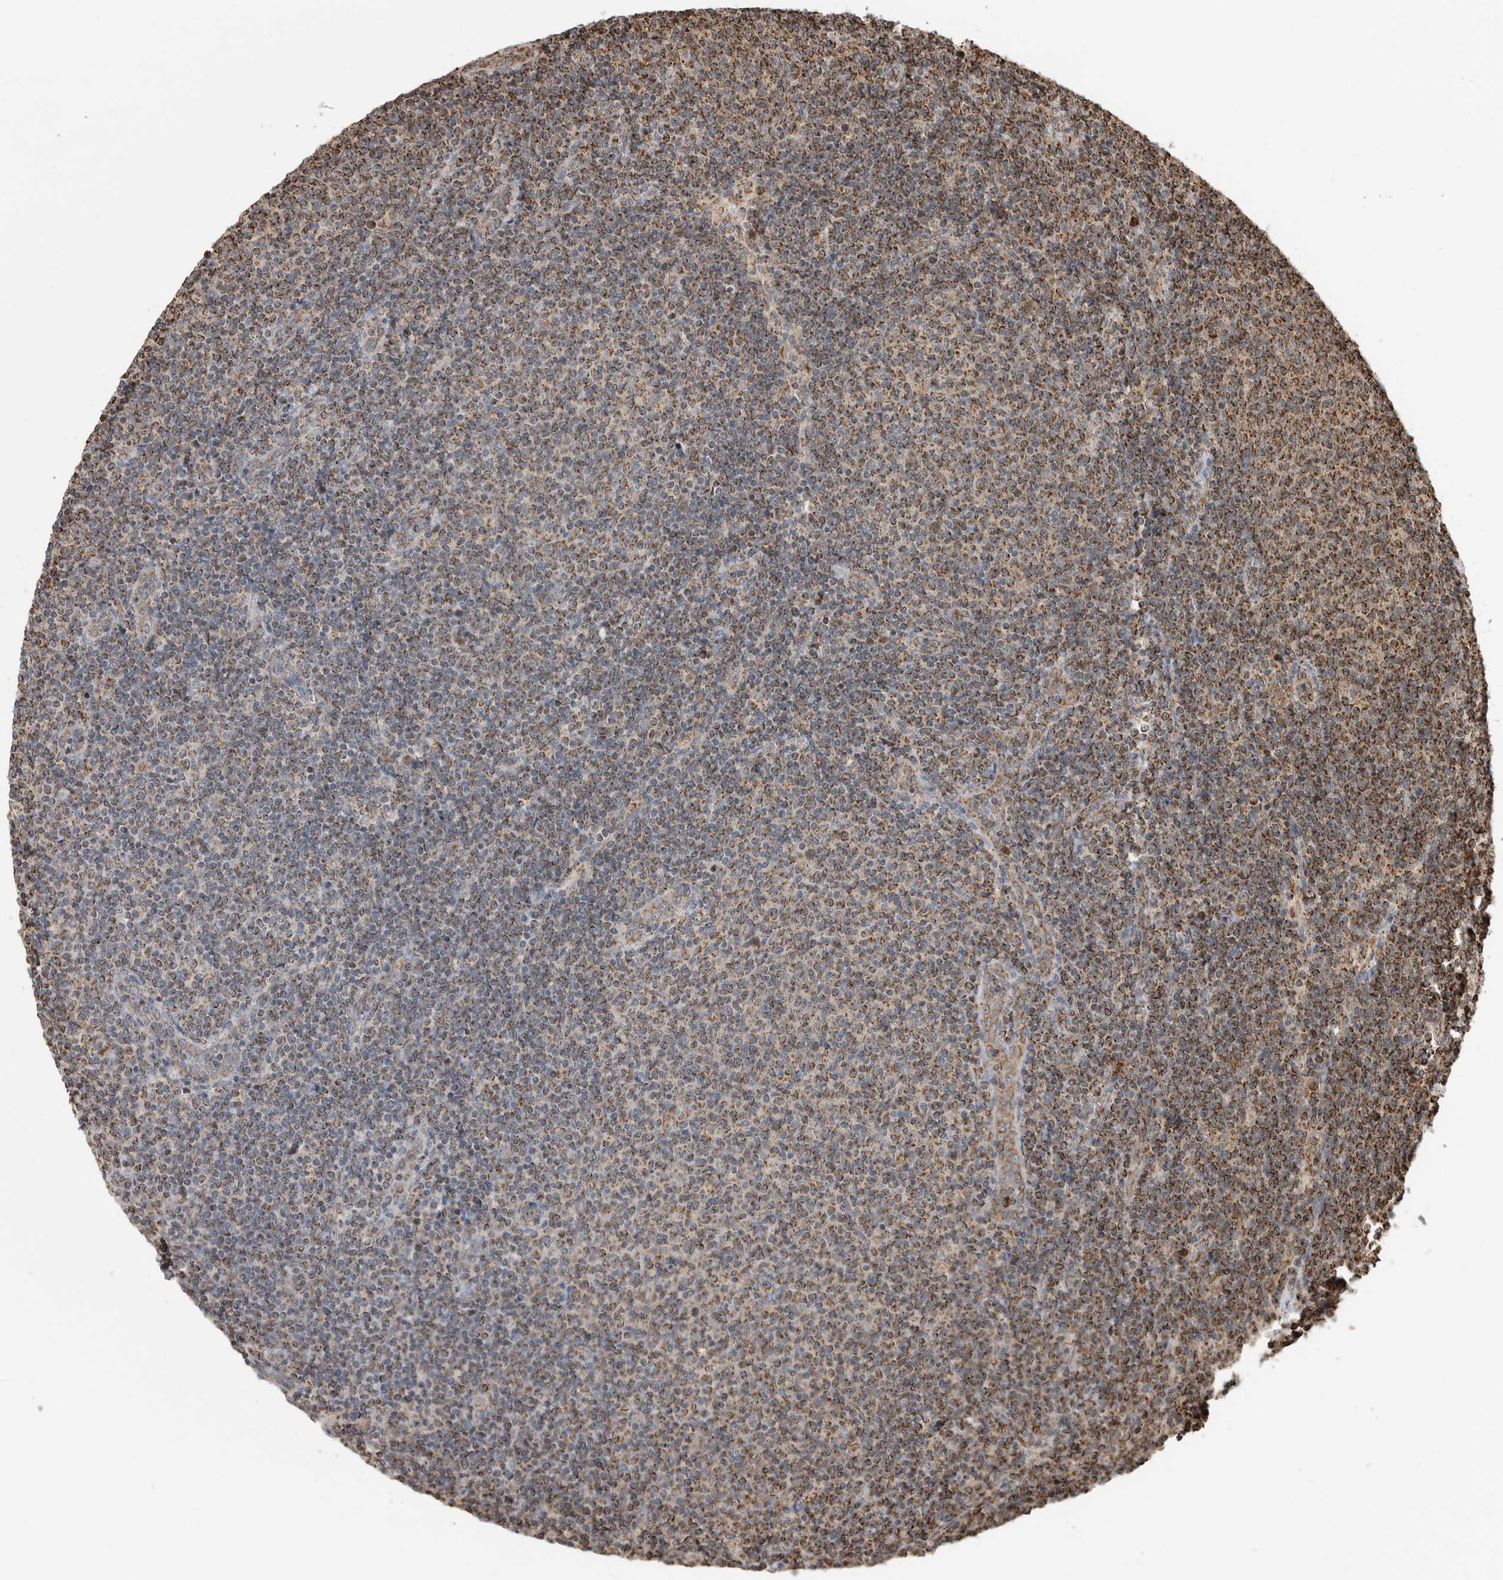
{"staining": {"intensity": "moderate", "quantity": ">75%", "location": "cytoplasmic/membranous"}, "tissue": "lymphoma", "cell_type": "Tumor cells", "image_type": "cancer", "snomed": [{"axis": "morphology", "description": "Malignant lymphoma, non-Hodgkin's type, Low grade"}, {"axis": "topography", "description": "Lymph node"}], "caption": "A medium amount of moderate cytoplasmic/membranous expression is seen in approximately >75% of tumor cells in lymphoma tissue.", "gene": "GCNT2", "patient": {"sex": "male", "age": 66}}